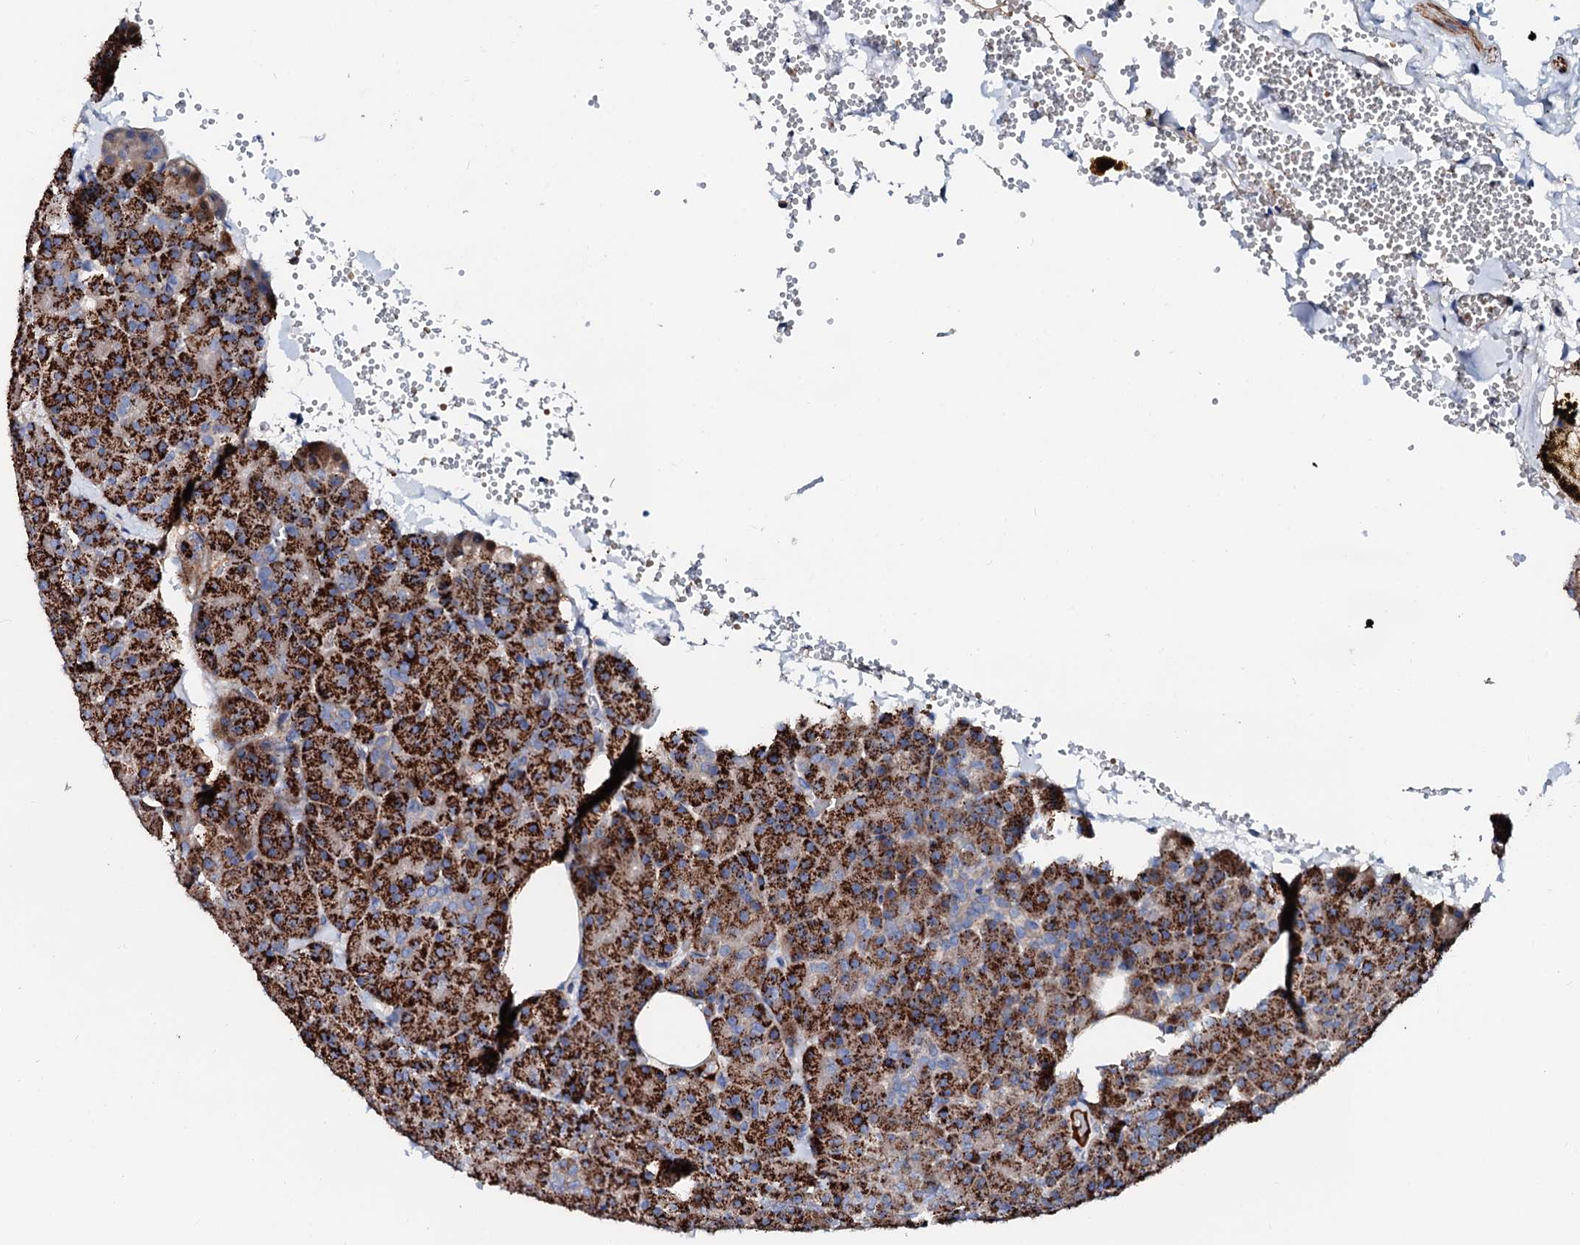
{"staining": {"intensity": "strong", "quantity": "25%-75%", "location": "cytoplasmic/membranous"}, "tissue": "pancreas", "cell_type": "Exocrine glandular cells", "image_type": "normal", "snomed": [{"axis": "morphology", "description": "Normal tissue, NOS"}, {"axis": "morphology", "description": "Carcinoid, malignant, NOS"}, {"axis": "topography", "description": "Pancreas"}], "caption": "A histopathology image showing strong cytoplasmic/membranous expression in about 25%-75% of exocrine glandular cells in benign pancreas, as visualized by brown immunohistochemical staining.", "gene": "SLC10A7", "patient": {"sex": "female", "age": 35}}